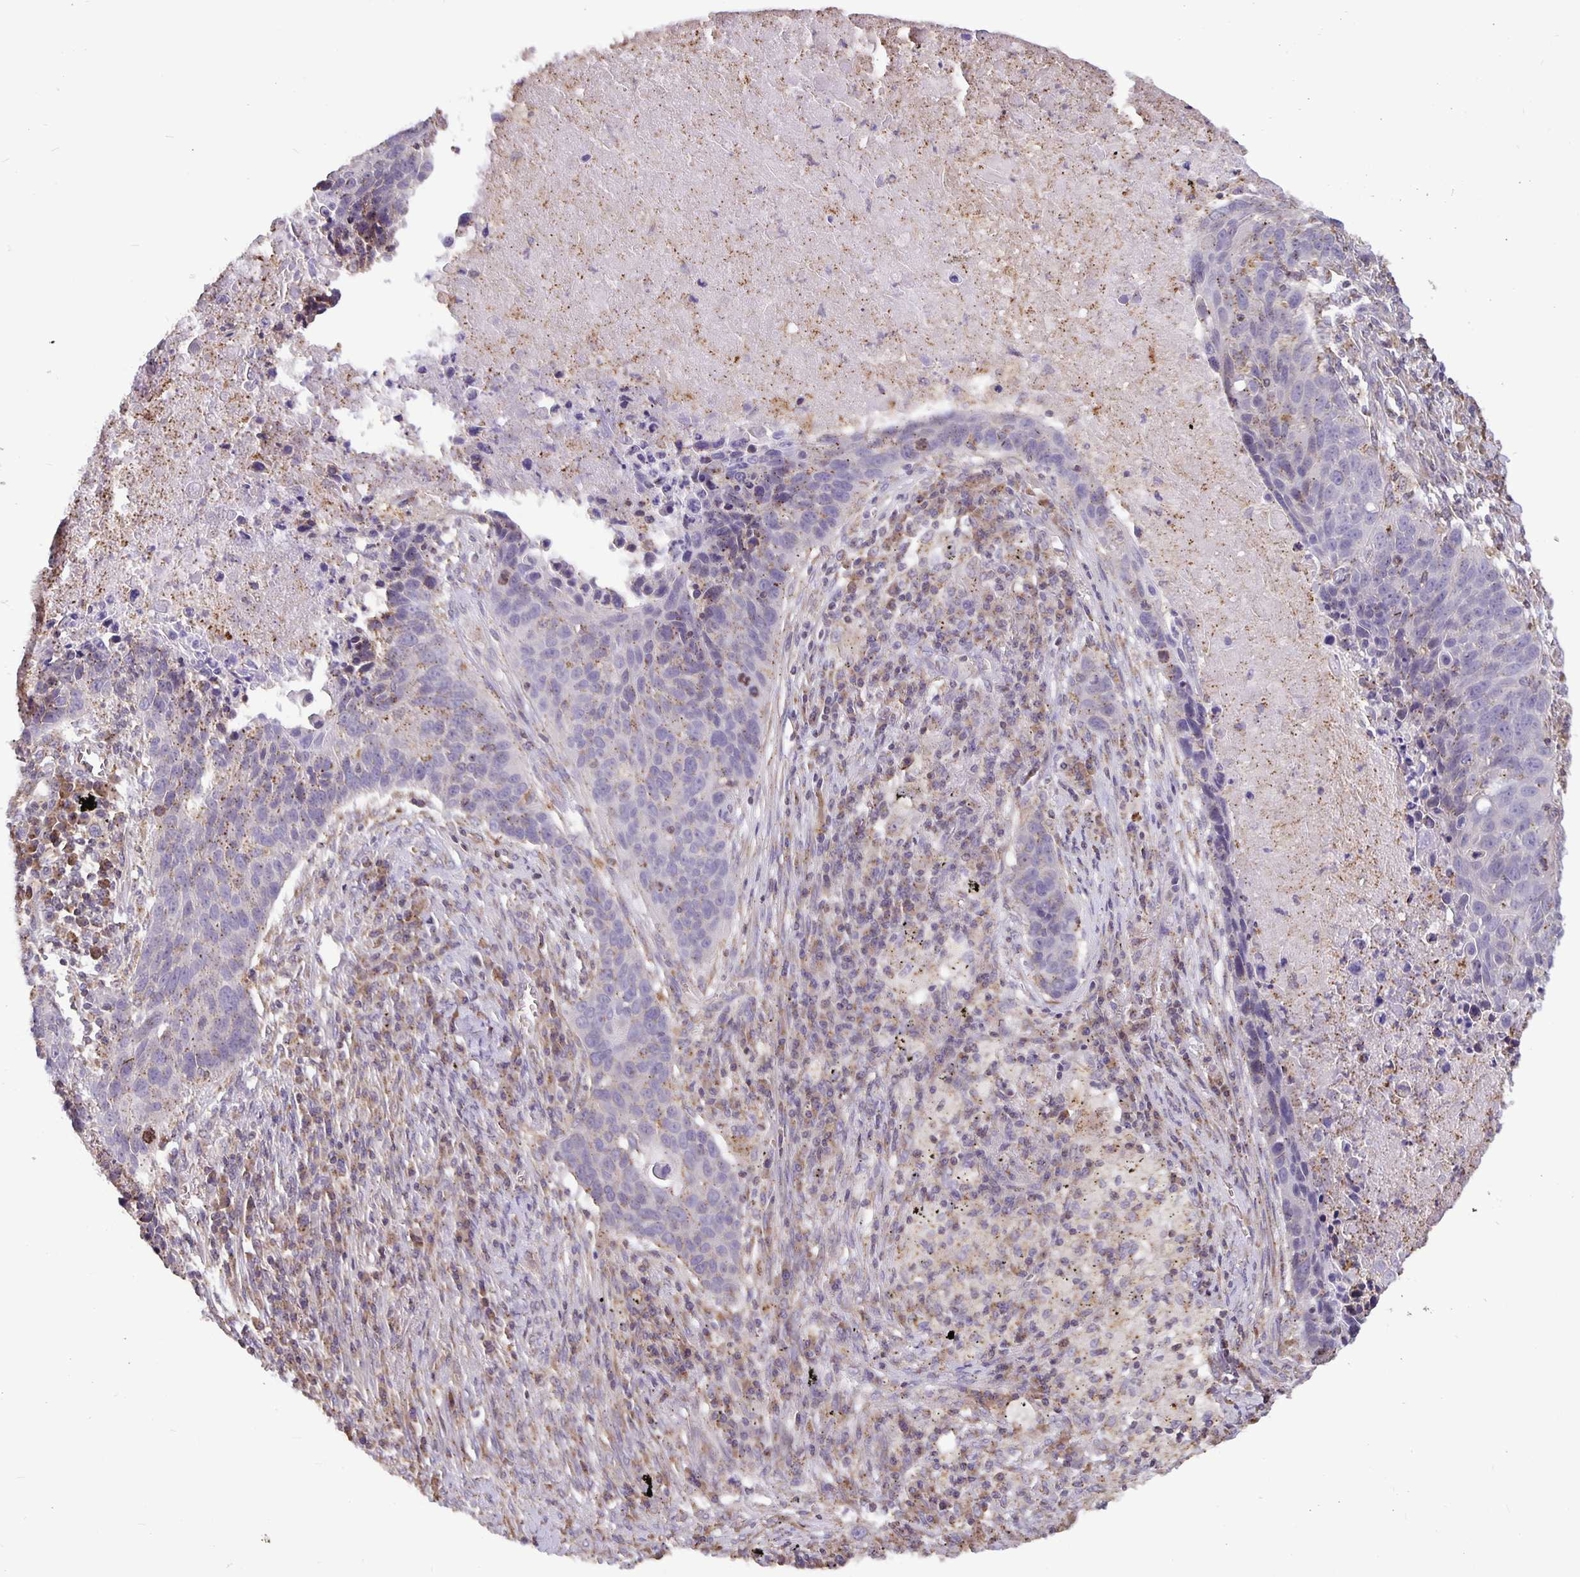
{"staining": {"intensity": "moderate", "quantity": "<25%", "location": "cytoplasmic/membranous"}, "tissue": "lung cancer", "cell_type": "Tumor cells", "image_type": "cancer", "snomed": [{"axis": "morphology", "description": "Squamous cell carcinoma, NOS"}, {"axis": "topography", "description": "Lung"}], "caption": "Squamous cell carcinoma (lung) tissue displays moderate cytoplasmic/membranous positivity in about <25% of tumor cells, visualized by immunohistochemistry. The protein of interest is shown in brown color, while the nuclei are stained blue.", "gene": "TMEM71", "patient": {"sex": "male", "age": 78}}